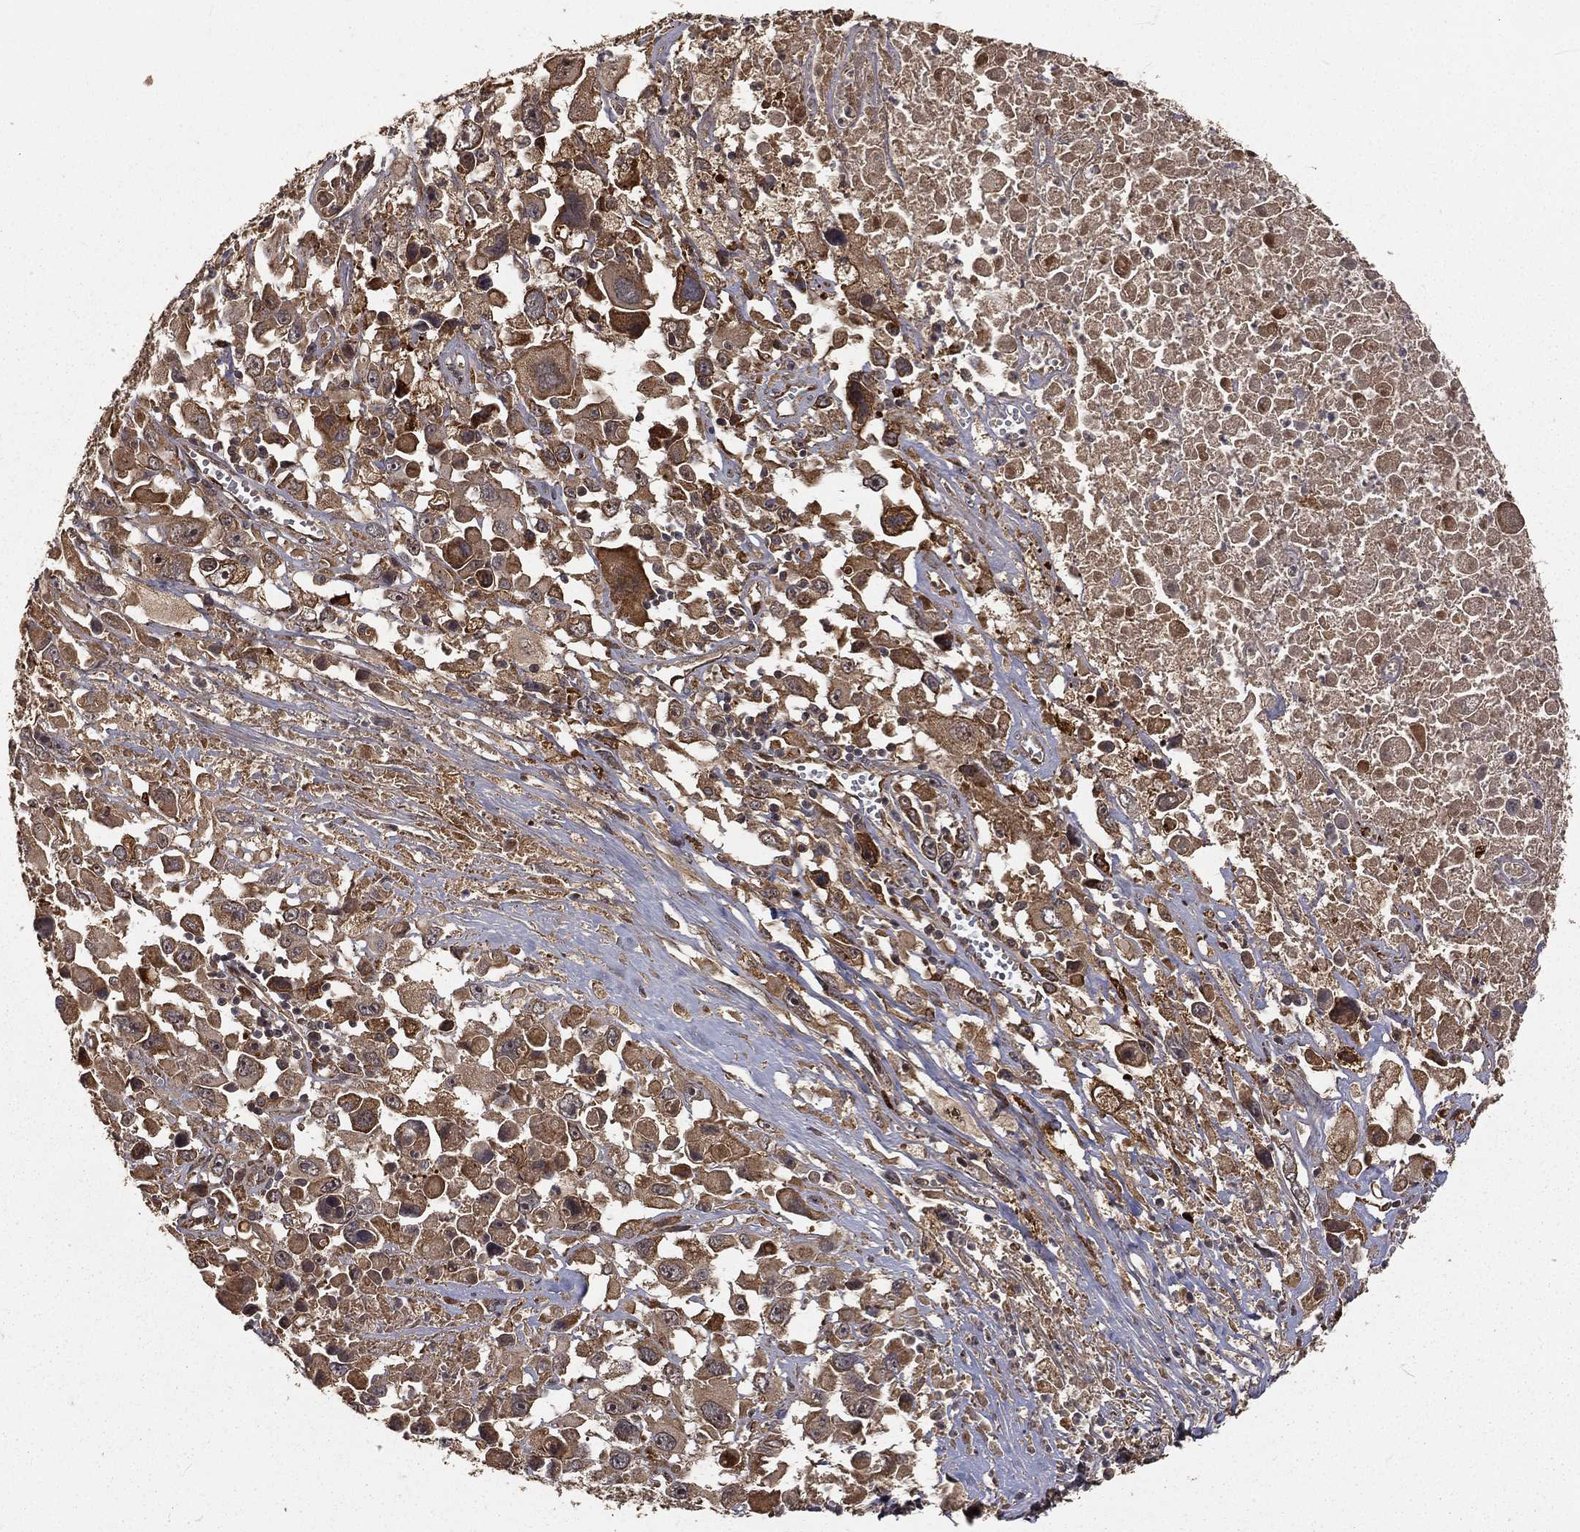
{"staining": {"intensity": "strong", "quantity": "<25%", "location": "cytoplasmic/membranous,nuclear"}, "tissue": "melanoma", "cell_type": "Tumor cells", "image_type": "cancer", "snomed": [{"axis": "morphology", "description": "Malignant melanoma, Metastatic site"}, {"axis": "topography", "description": "Soft tissue"}], "caption": "Approximately <25% of tumor cells in melanoma reveal strong cytoplasmic/membranous and nuclear protein positivity as visualized by brown immunohistochemical staining.", "gene": "MAPK1", "patient": {"sex": "male", "age": 50}}